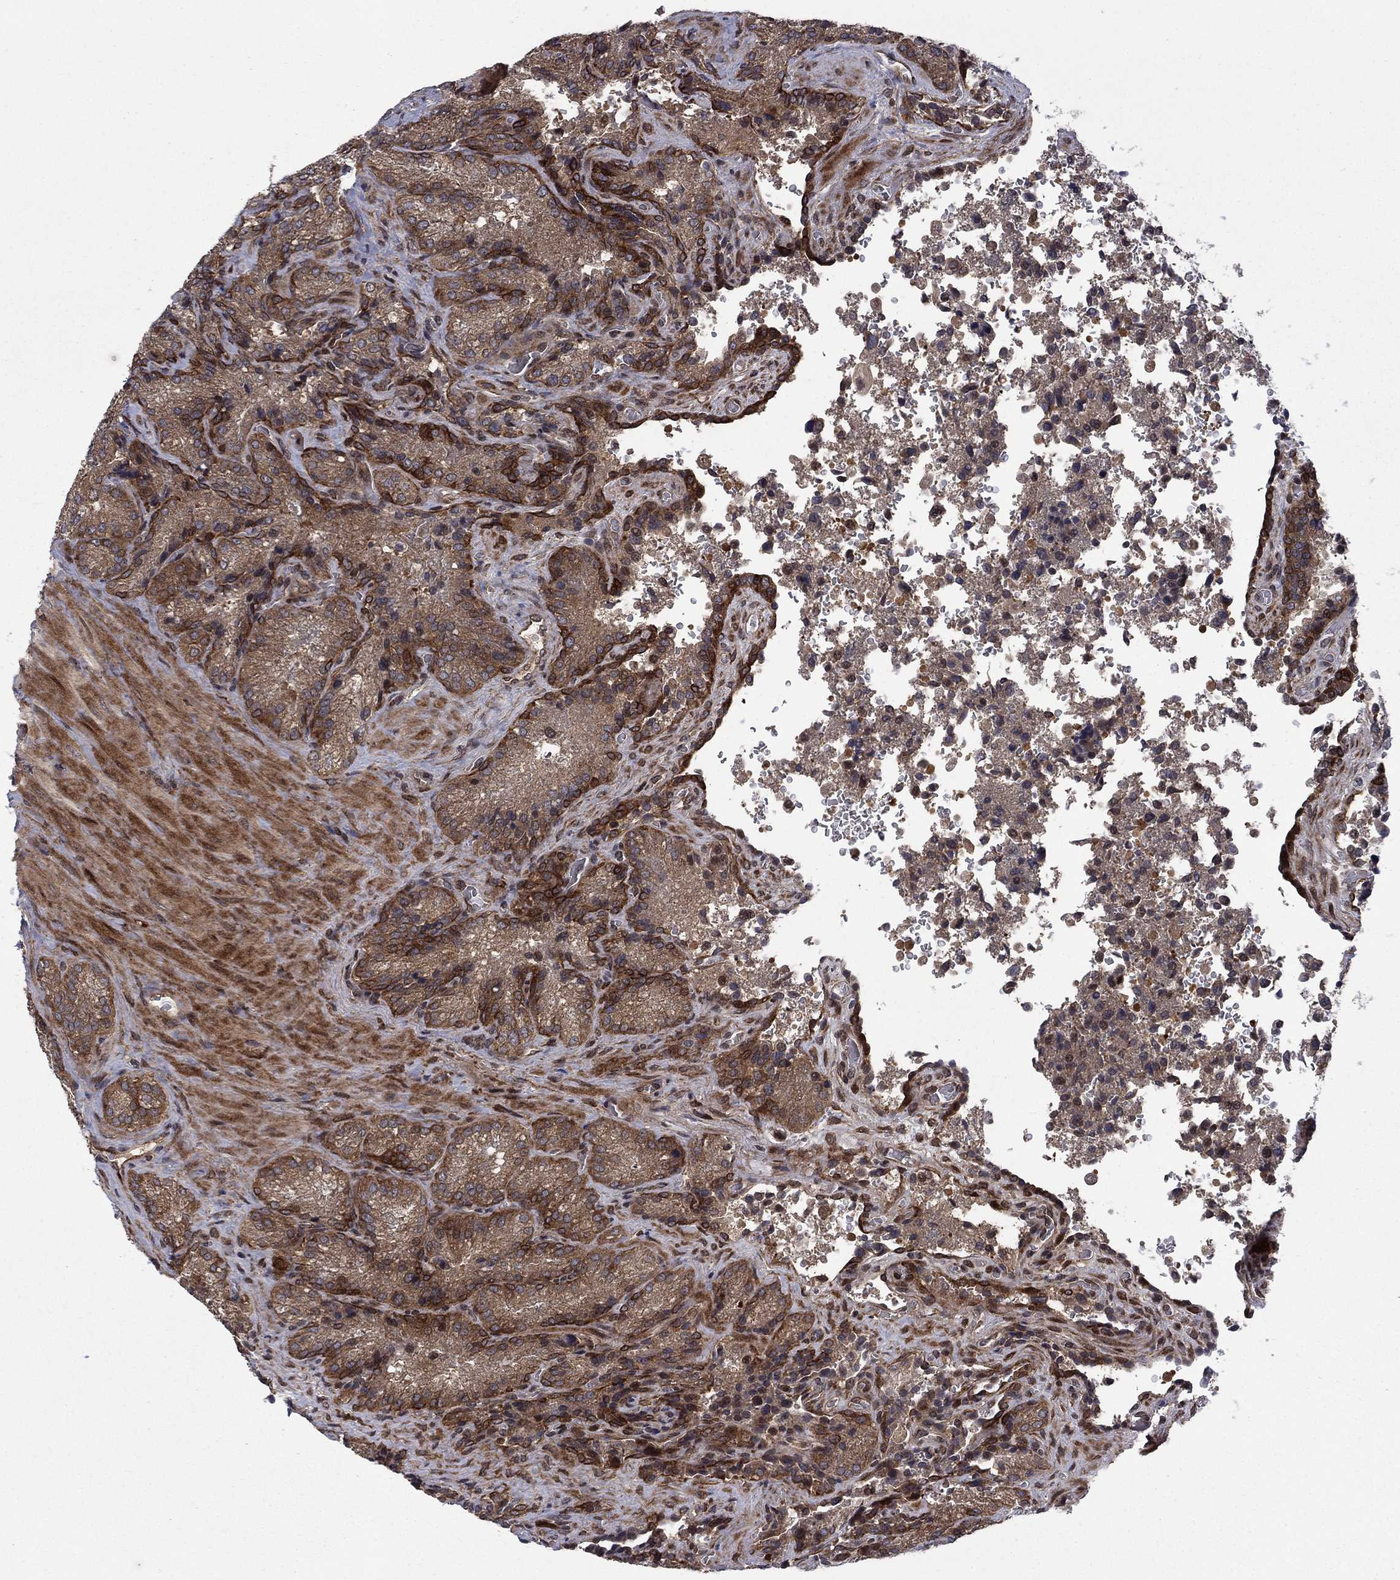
{"staining": {"intensity": "strong", "quantity": "25%-75%", "location": "cytoplasmic/membranous"}, "tissue": "seminal vesicle", "cell_type": "Glandular cells", "image_type": "normal", "snomed": [{"axis": "morphology", "description": "Normal tissue, NOS"}, {"axis": "topography", "description": "Seminal veicle"}], "caption": "This histopathology image reveals immunohistochemistry (IHC) staining of normal seminal vesicle, with high strong cytoplasmic/membranous expression in about 25%-75% of glandular cells.", "gene": "HDAC4", "patient": {"sex": "male", "age": 37}}